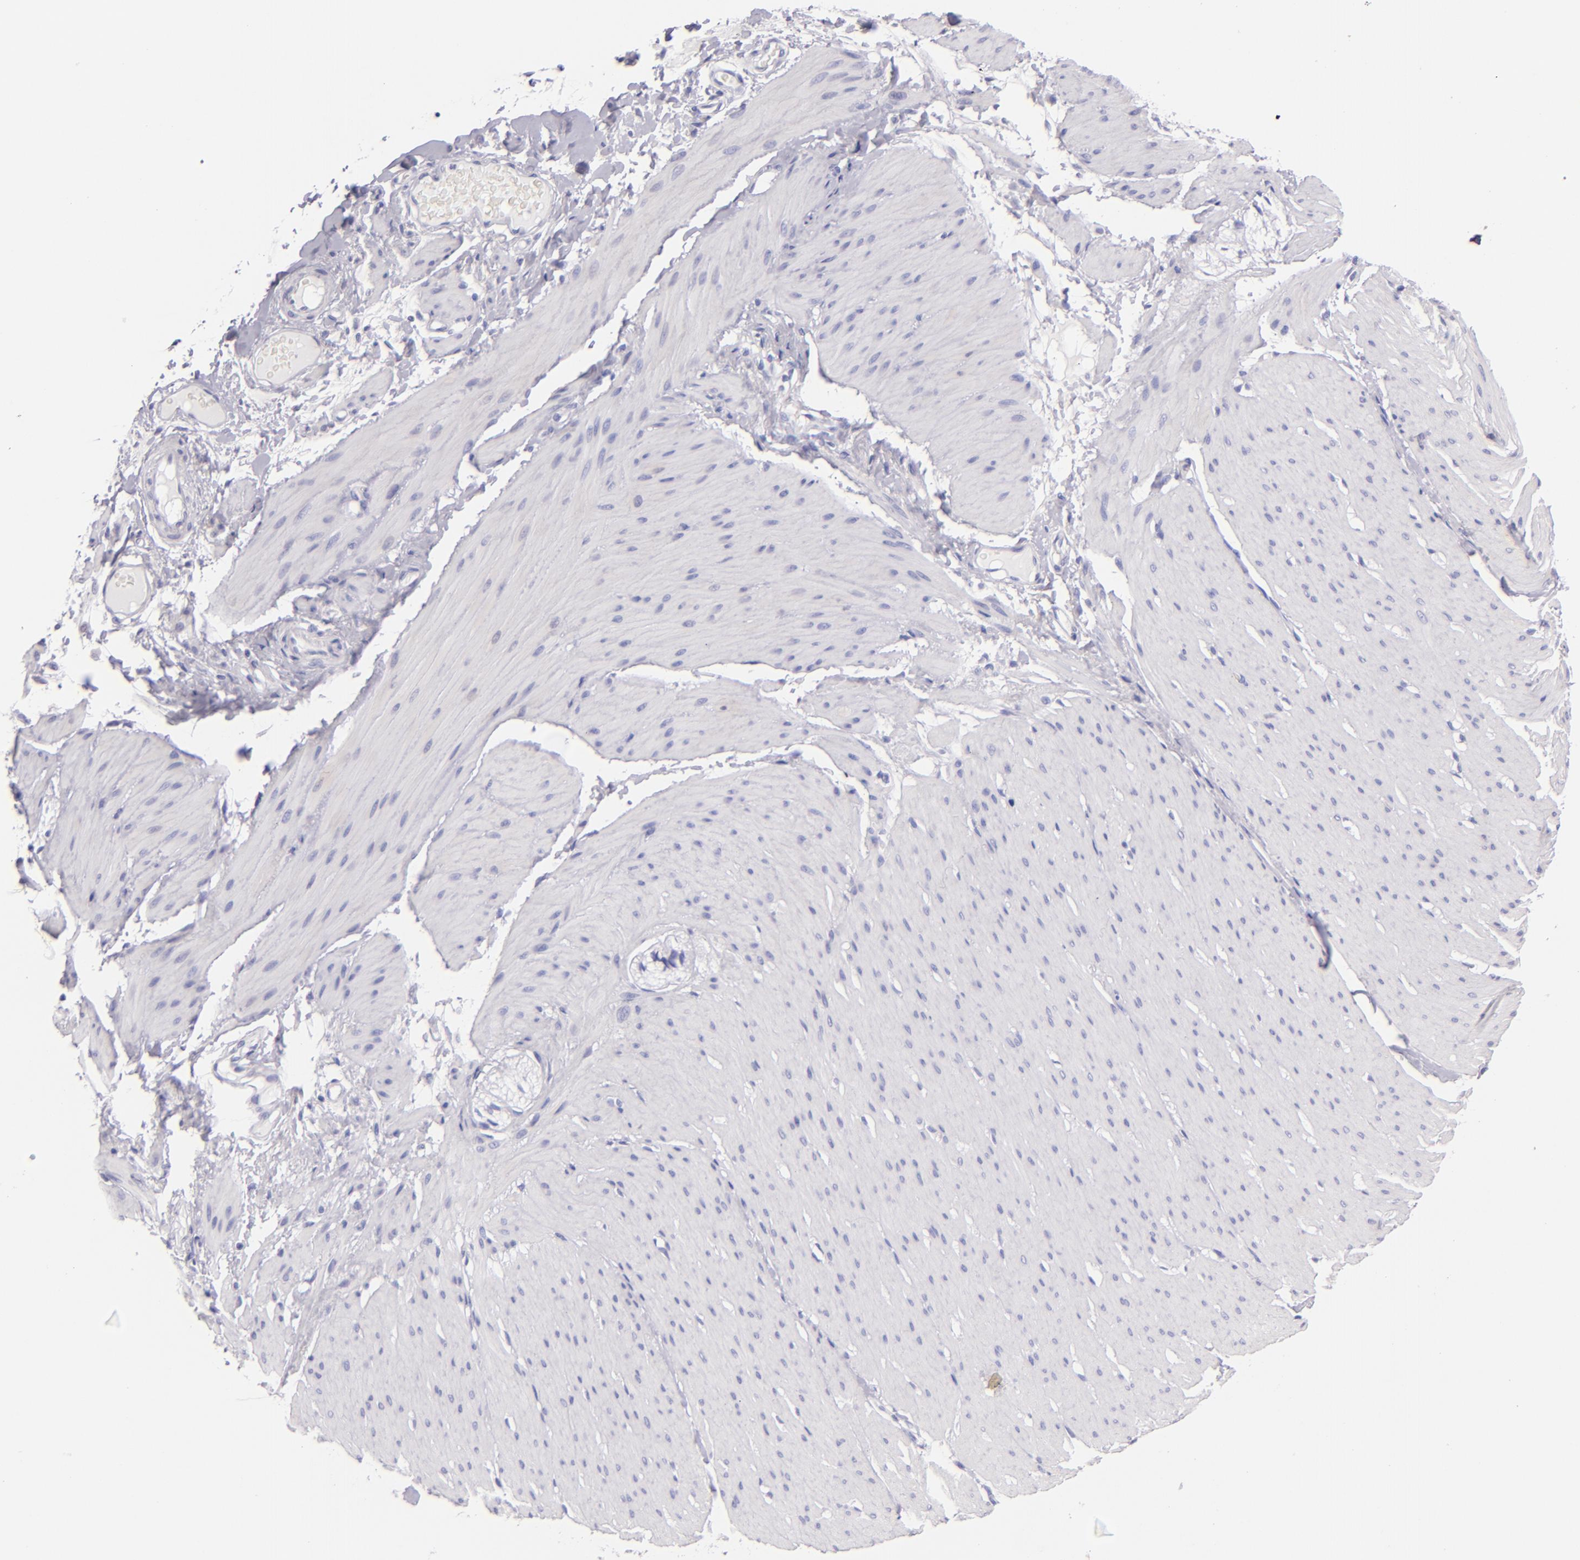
{"staining": {"intensity": "negative", "quantity": "none", "location": "none"}, "tissue": "smooth muscle", "cell_type": "Smooth muscle cells", "image_type": "normal", "snomed": [{"axis": "morphology", "description": "Normal tissue, NOS"}, {"axis": "topography", "description": "Smooth muscle"}, {"axis": "topography", "description": "Colon"}], "caption": "Immunohistochemistry image of benign smooth muscle: smooth muscle stained with DAB (3,3'-diaminobenzidine) exhibits no significant protein staining in smooth muscle cells.", "gene": "MUC5AC", "patient": {"sex": "male", "age": 67}}